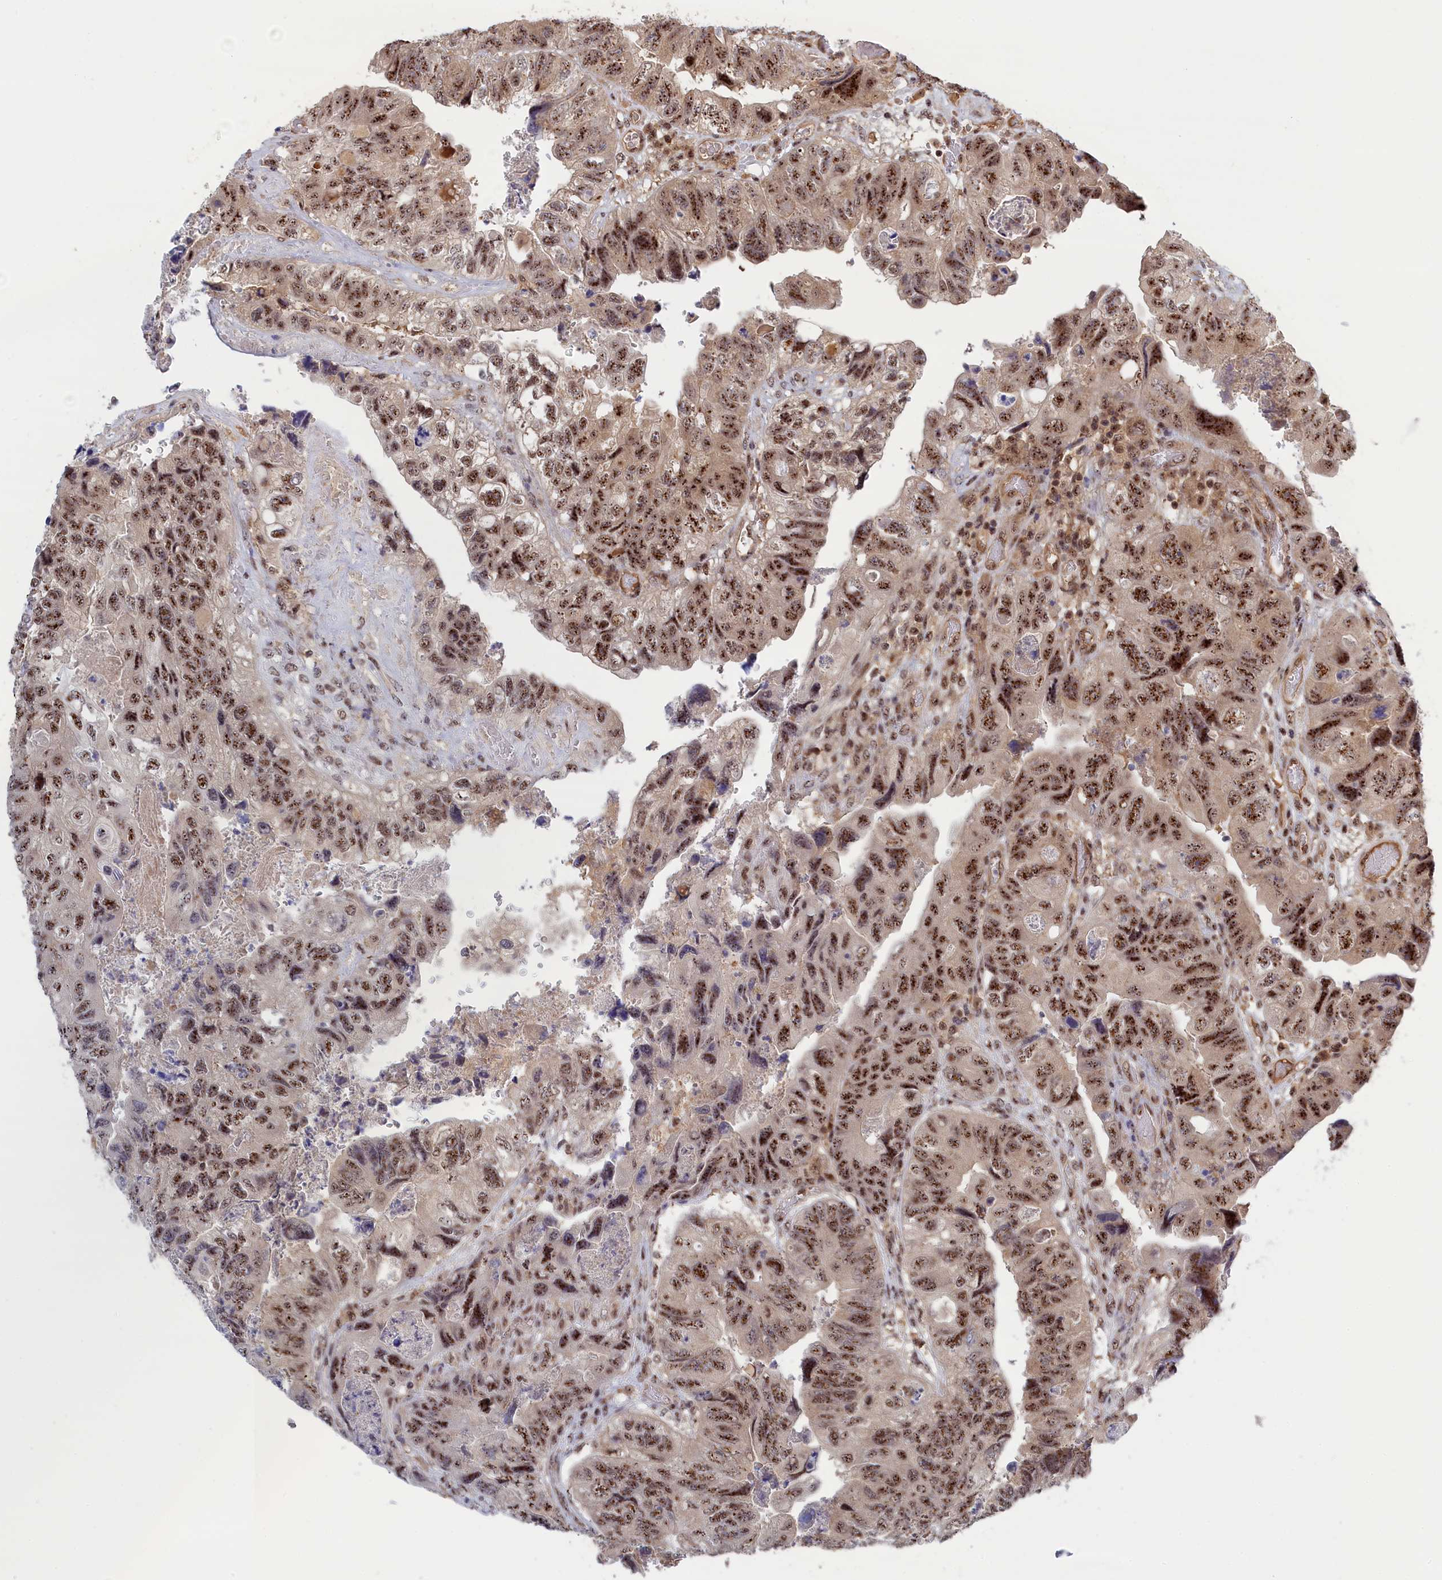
{"staining": {"intensity": "moderate", "quantity": ">75%", "location": "nuclear"}, "tissue": "colorectal cancer", "cell_type": "Tumor cells", "image_type": "cancer", "snomed": [{"axis": "morphology", "description": "Adenocarcinoma, NOS"}, {"axis": "topography", "description": "Rectum"}], "caption": "Immunohistochemistry (IHC) staining of colorectal cancer (adenocarcinoma), which demonstrates medium levels of moderate nuclear expression in approximately >75% of tumor cells indicating moderate nuclear protein positivity. The staining was performed using DAB (brown) for protein detection and nuclei were counterstained in hematoxylin (blue).", "gene": "TAB1", "patient": {"sex": "male", "age": 63}}